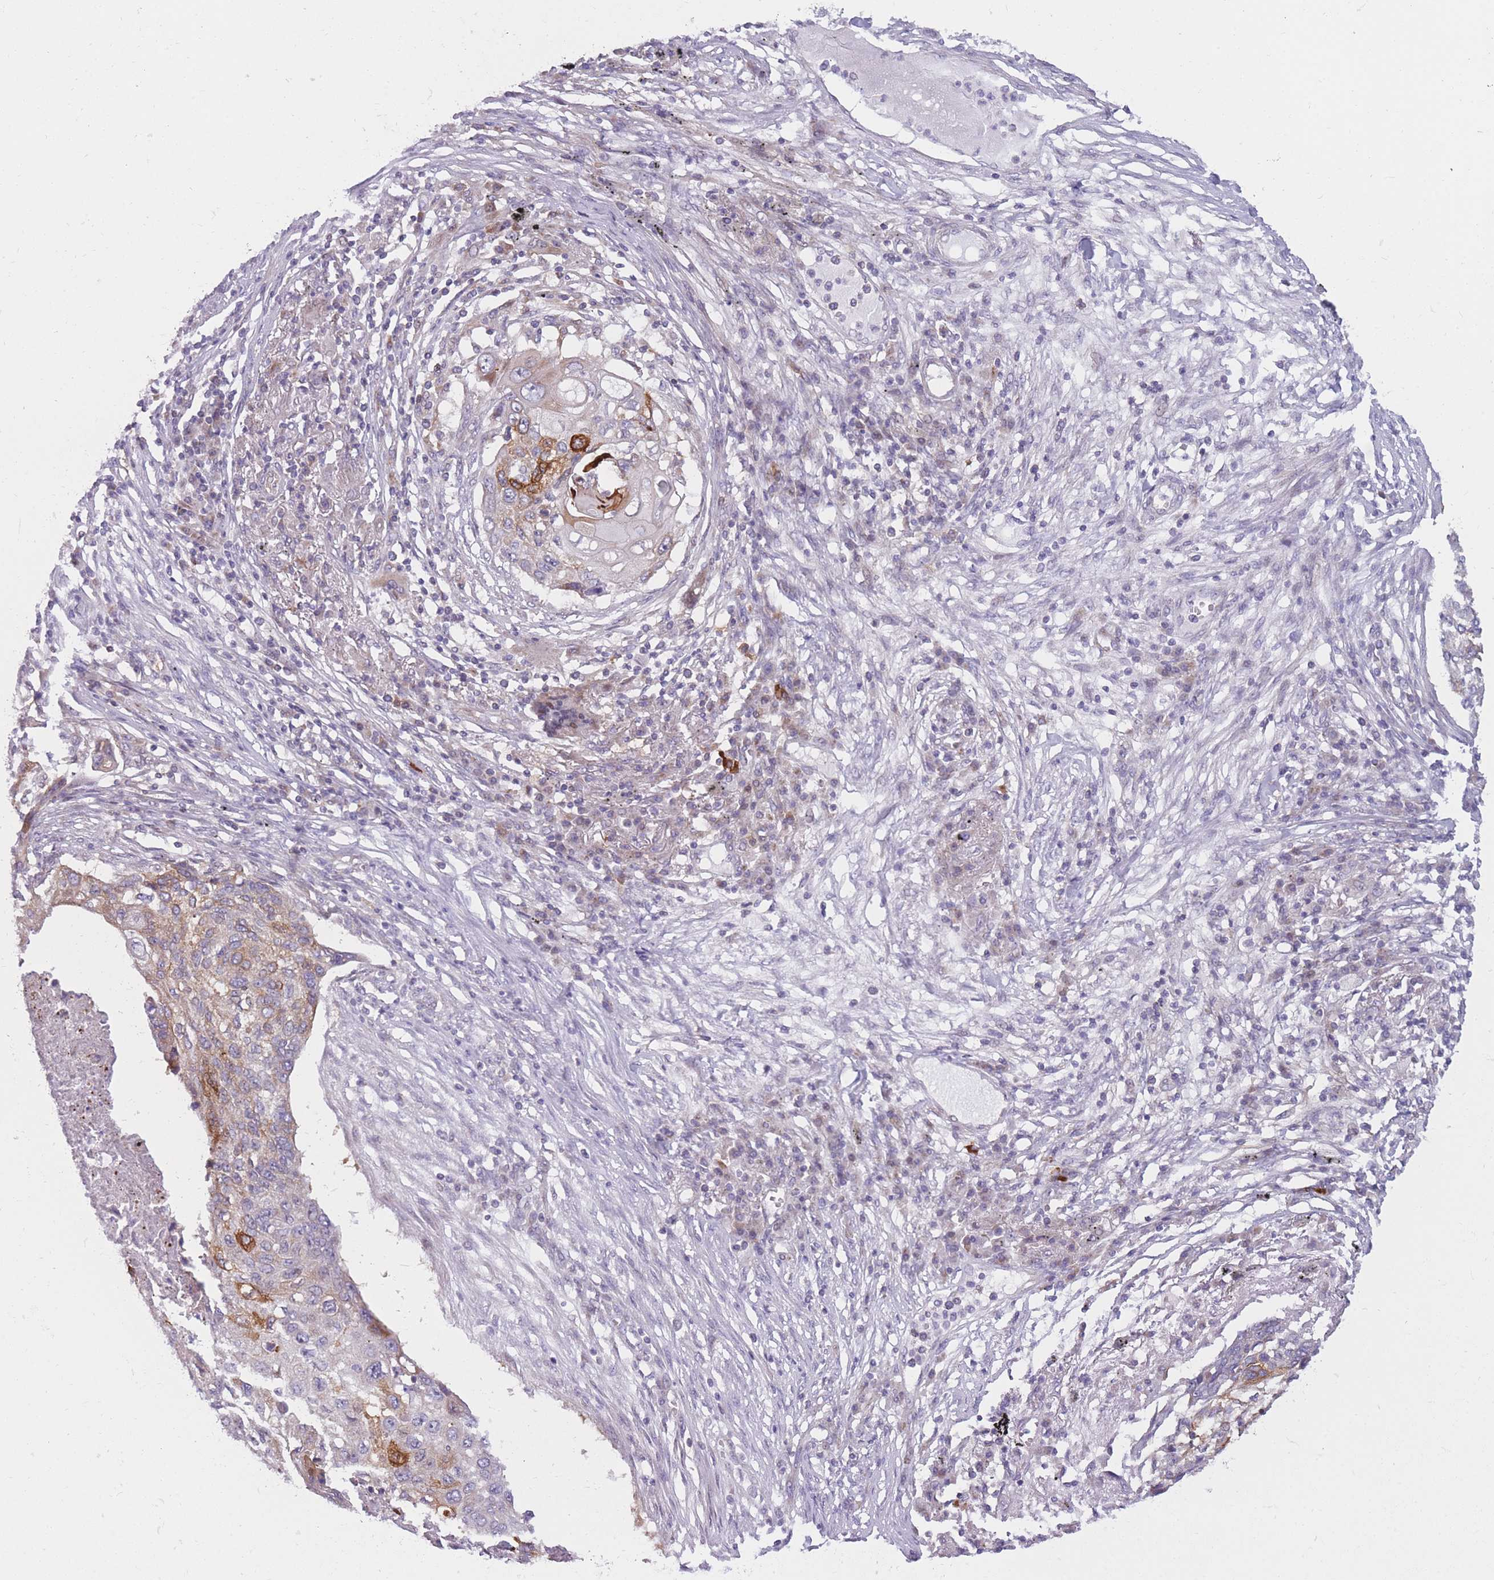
{"staining": {"intensity": "strong", "quantity": "<25%", "location": "cytoplasmic/membranous"}, "tissue": "lung cancer", "cell_type": "Tumor cells", "image_type": "cancer", "snomed": [{"axis": "morphology", "description": "Squamous cell carcinoma, NOS"}, {"axis": "topography", "description": "Lung"}], "caption": "Lung cancer (squamous cell carcinoma) stained for a protein (brown) displays strong cytoplasmic/membranous positive positivity in approximately <25% of tumor cells.", "gene": "PDE4A", "patient": {"sex": "female", "age": 63}}